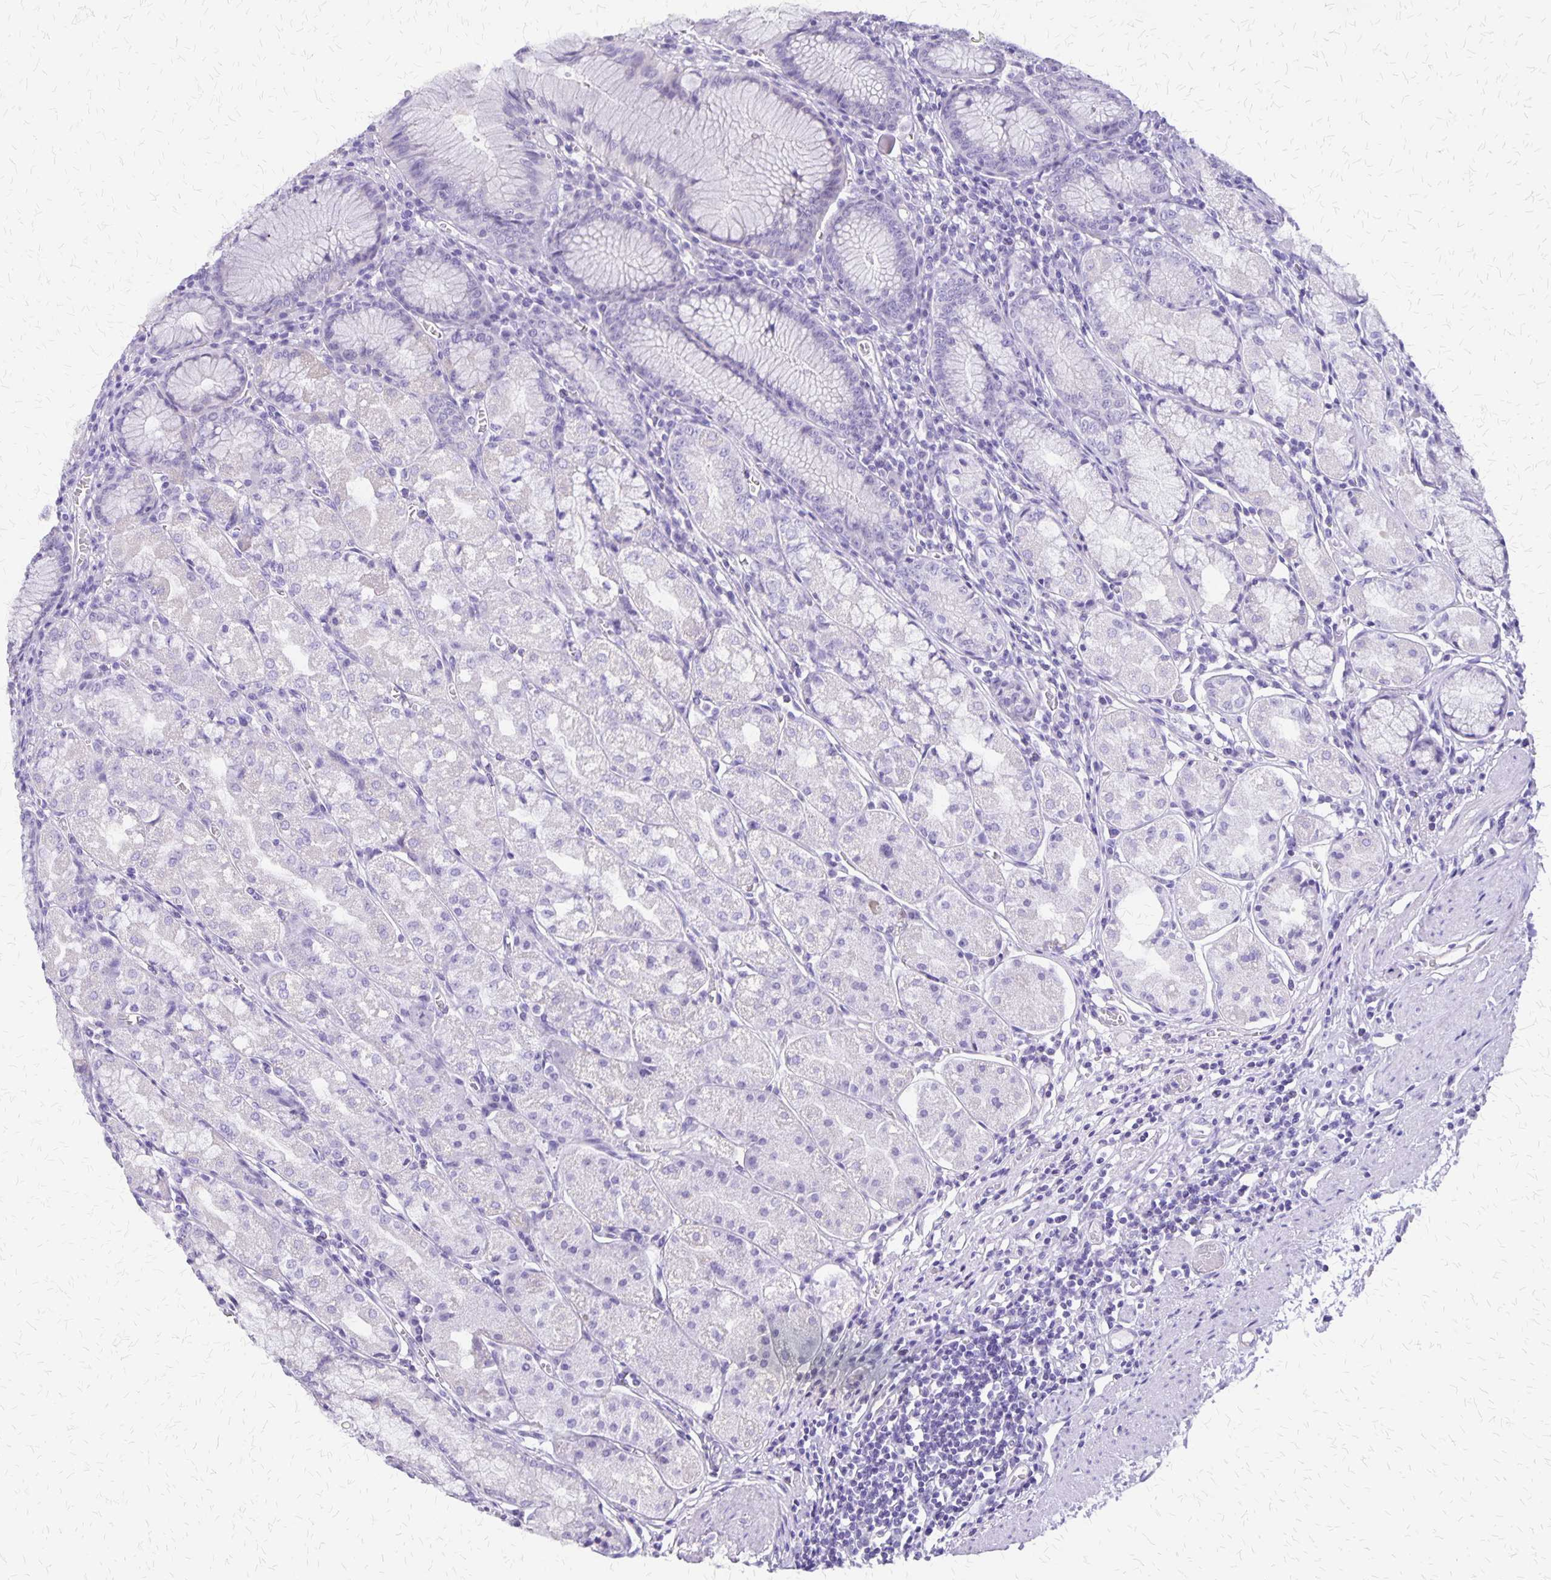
{"staining": {"intensity": "negative", "quantity": "none", "location": "none"}, "tissue": "stomach", "cell_type": "Glandular cells", "image_type": "normal", "snomed": [{"axis": "morphology", "description": "Normal tissue, NOS"}, {"axis": "topography", "description": "Stomach"}], "caption": "This is an immunohistochemistry histopathology image of normal stomach. There is no staining in glandular cells.", "gene": "SI", "patient": {"sex": "male", "age": 55}}